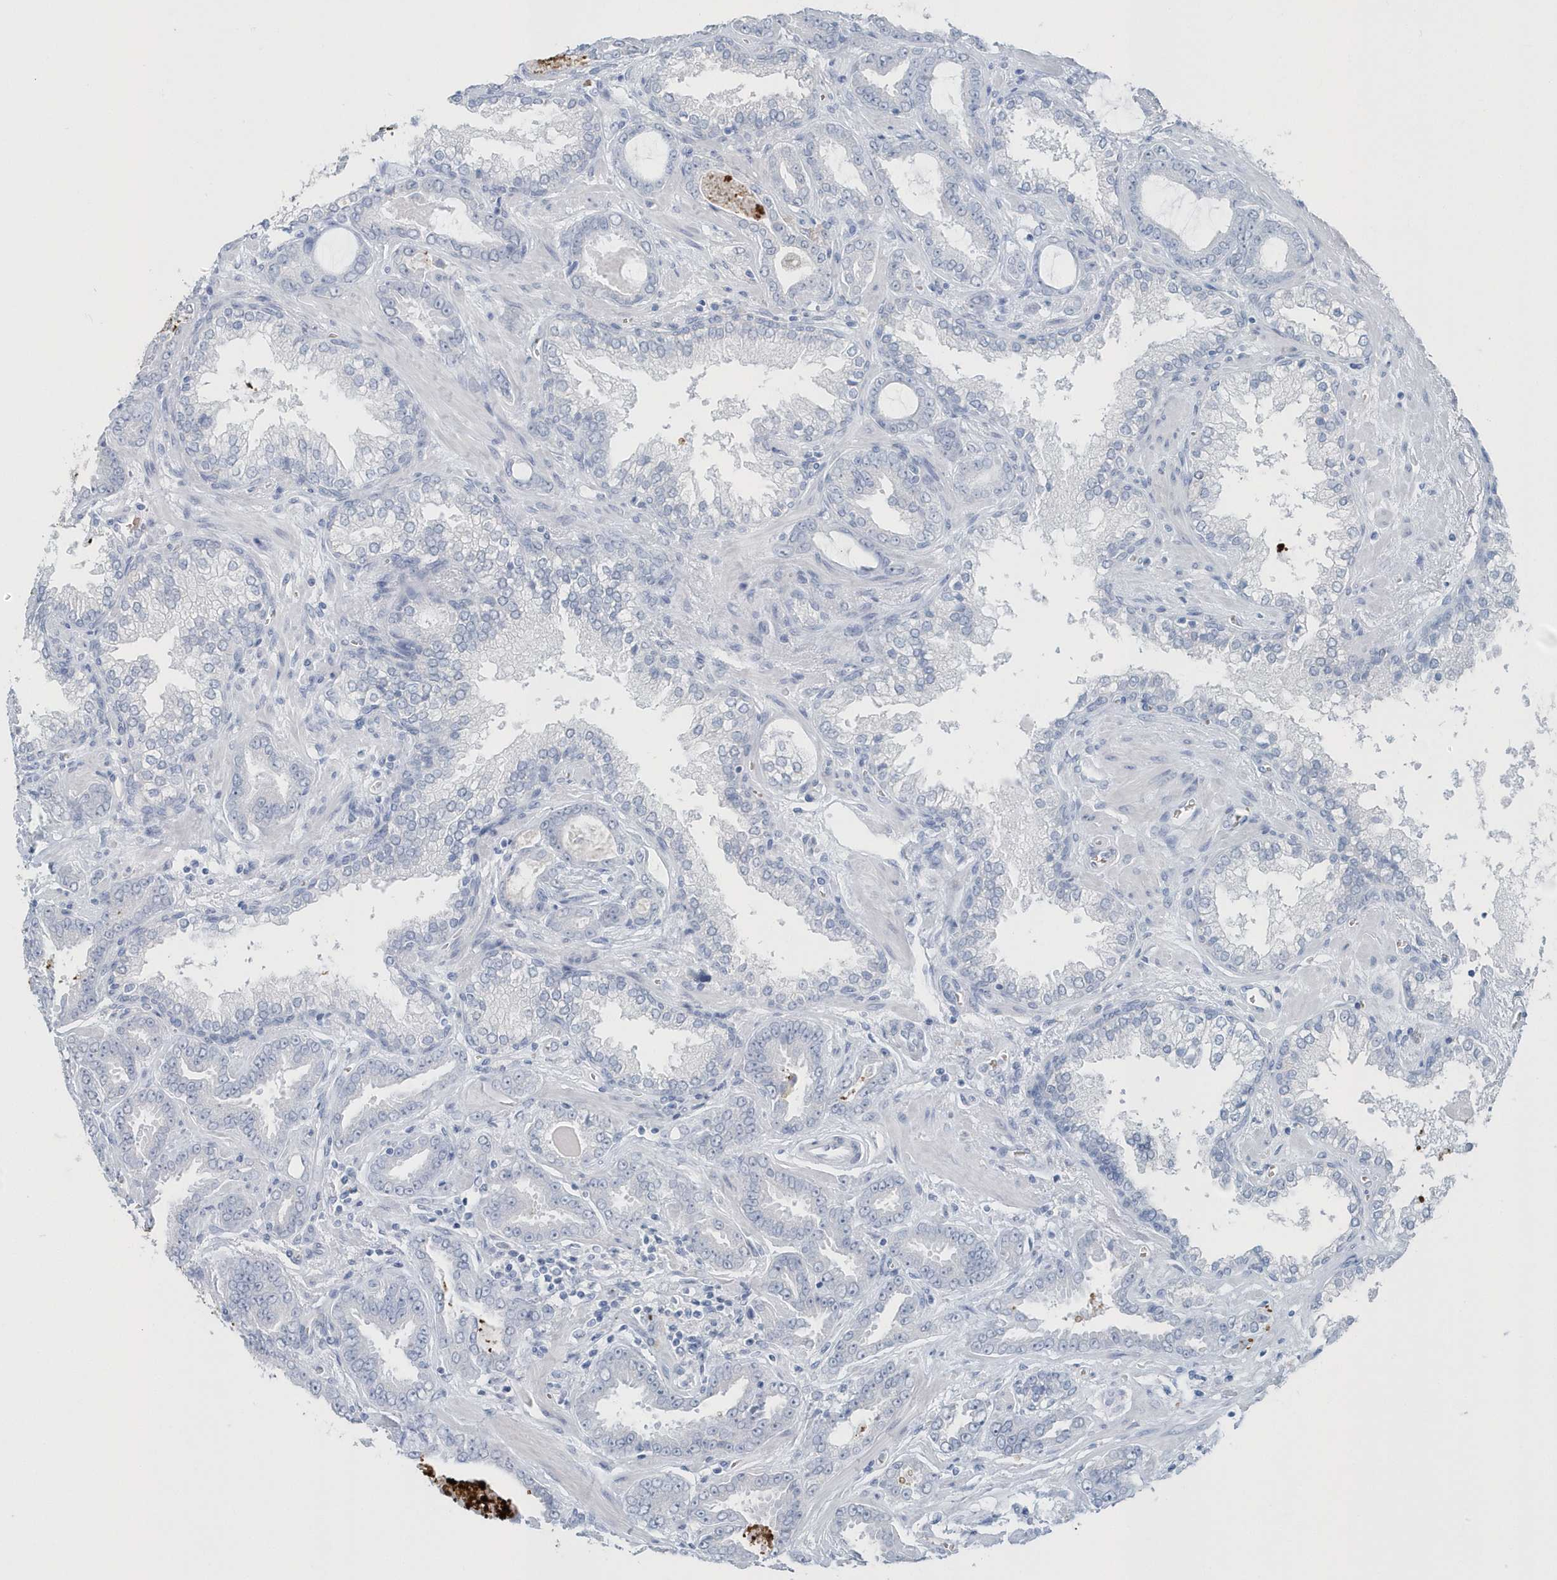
{"staining": {"intensity": "negative", "quantity": "none", "location": "none"}, "tissue": "prostate cancer", "cell_type": "Tumor cells", "image_type": "cancer", "snomed": [{"axis": "morphology", "description": "Adenocarcinoma, Low grade"}, {"axis": "topography", "description": "Prostate"}], "caption": "Immunohistochemistry (IHC) histopathology image of prostate adenocarcinoma (low-grade) stained for a protein (brown), which exhibits no staining in tumor cells.", "gene": "HBA2", "patient": {"sex": "male", "age": 60}}